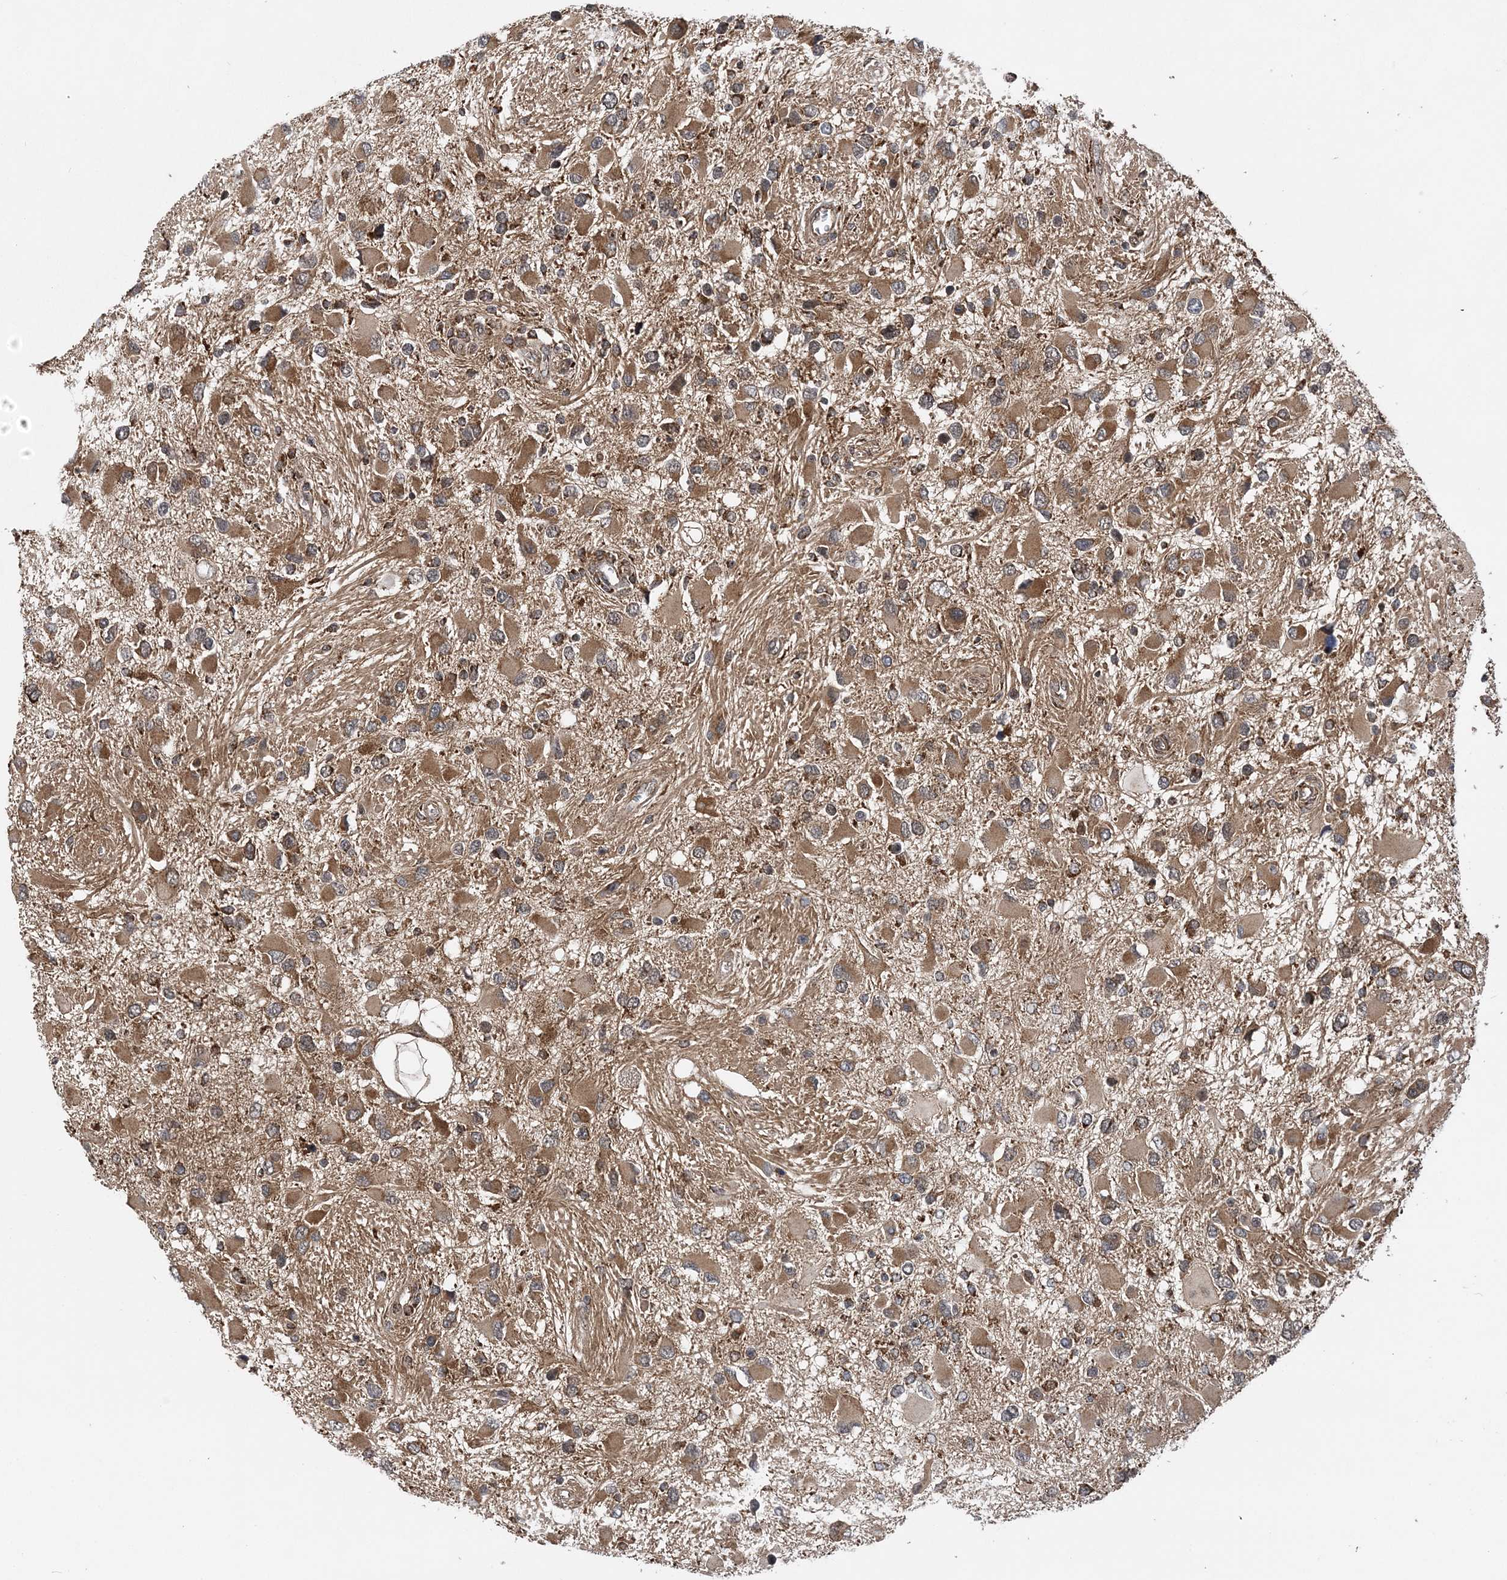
{"staining": {"intensity": "moderate", "quantity": ">75%", "location": "cytoplasmic/membranous"}, "tissue": "glioma", "cell_type": "Tumor cells", "image_type": "cancer", "snomed": [{"axis": "morphology", "description": "Glioma, malignant, High grade"}, {"axis": "topography", "description": "Brain"}], "caption": "Human glioma stained for a protein (brown) reveals moderate cytoplasmic/membranous positive expression in about >75% of tumor cells.", "gene": "PCBP1", "patient": {"sex": "male", "age": 53}}